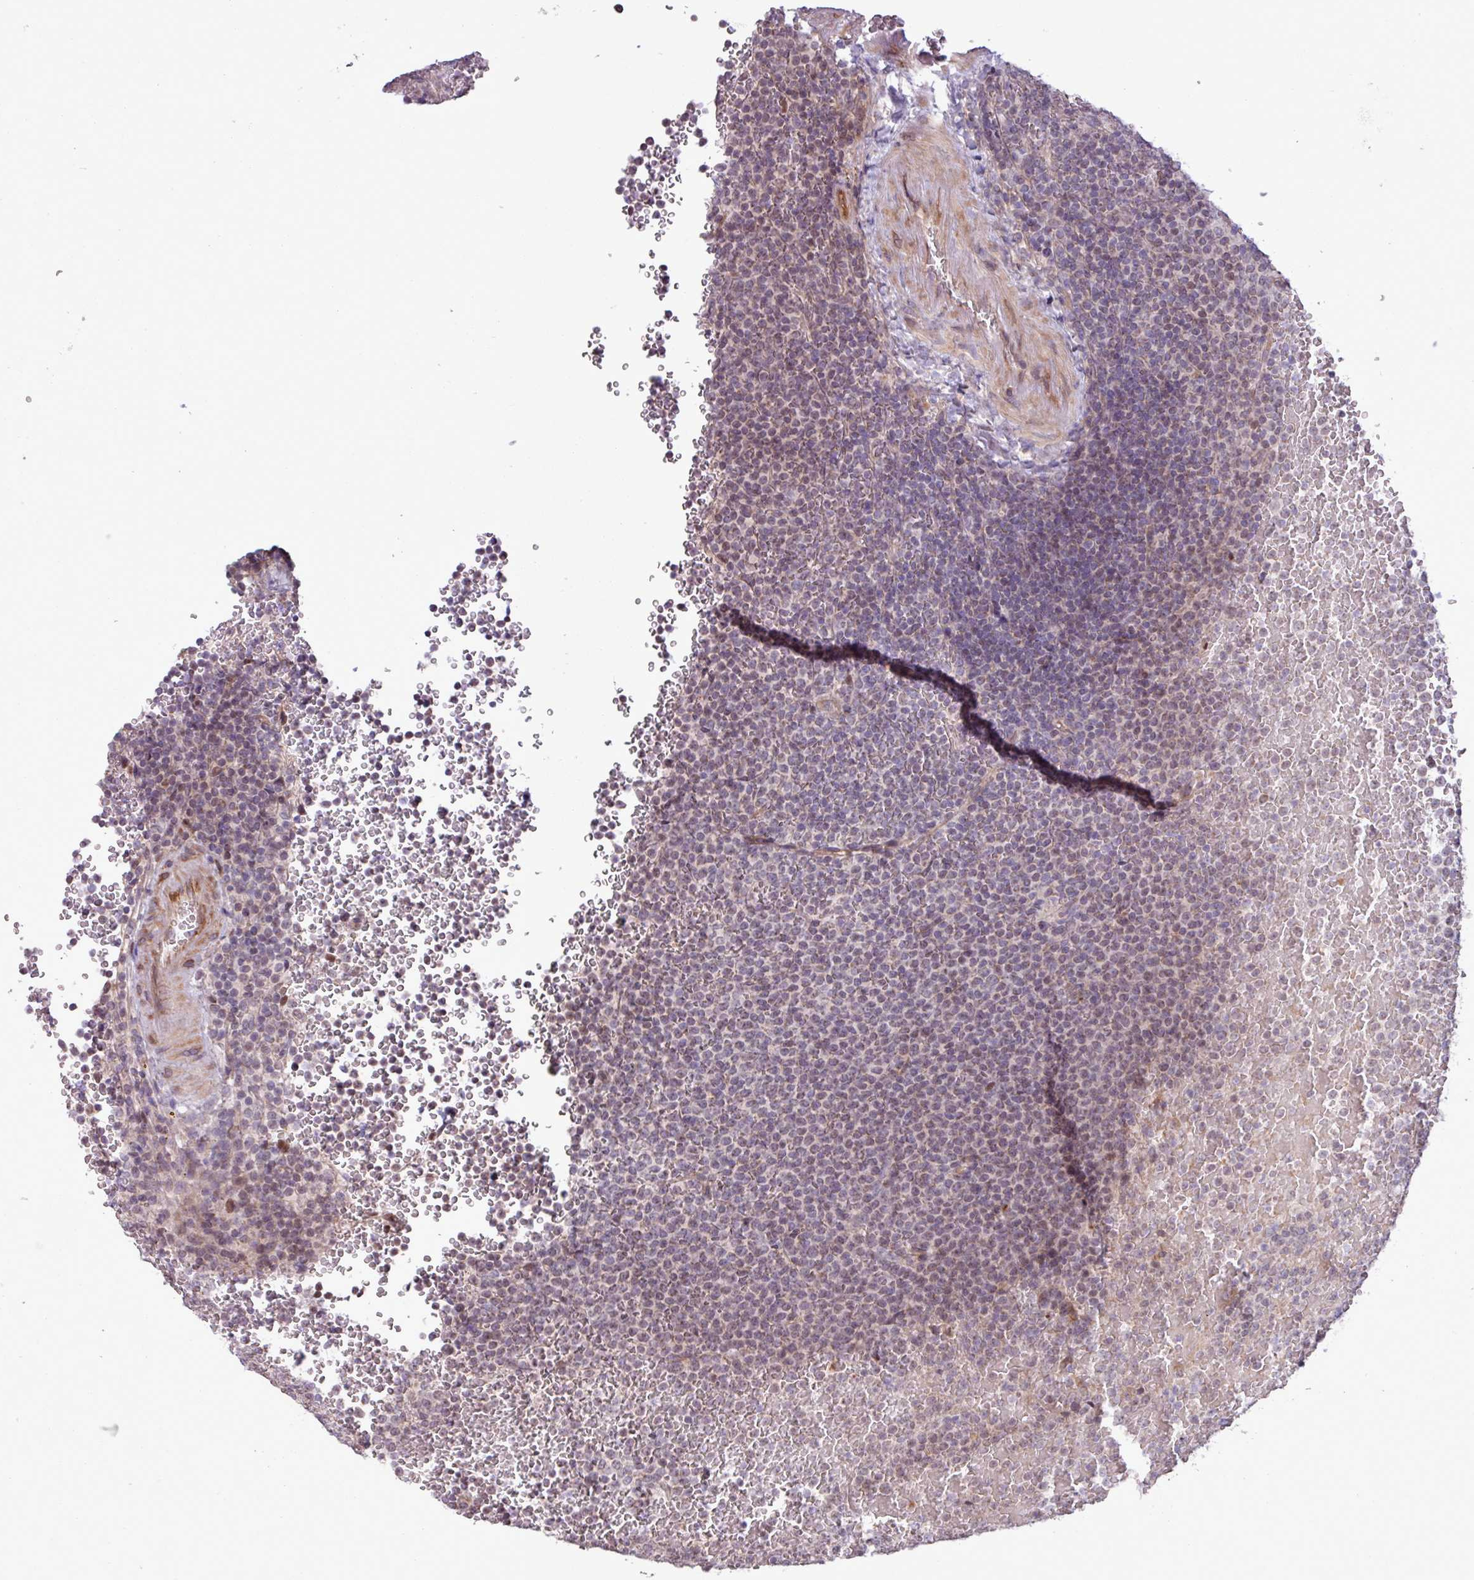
{"staining": {"intensity": "weak", "quantity": "<25%", "location": "nuclear"}, "tissue": "lymphoma", "cell_type": "Tumor cells", "image_type": "cancer", "snomed": [{"axis": "morphology", "description": "Malignant lymphoma, non-Hodgkin's type, Low grade"}, {"axis": "topography", "description": "Spleen"}], "caption": "Tumor cells show no significant protein positivity in low-grade malignant lymphoma, non-Hodgkin's type.", "gene": "PDPR", "patient": {"sex": "male", "age": 60}}